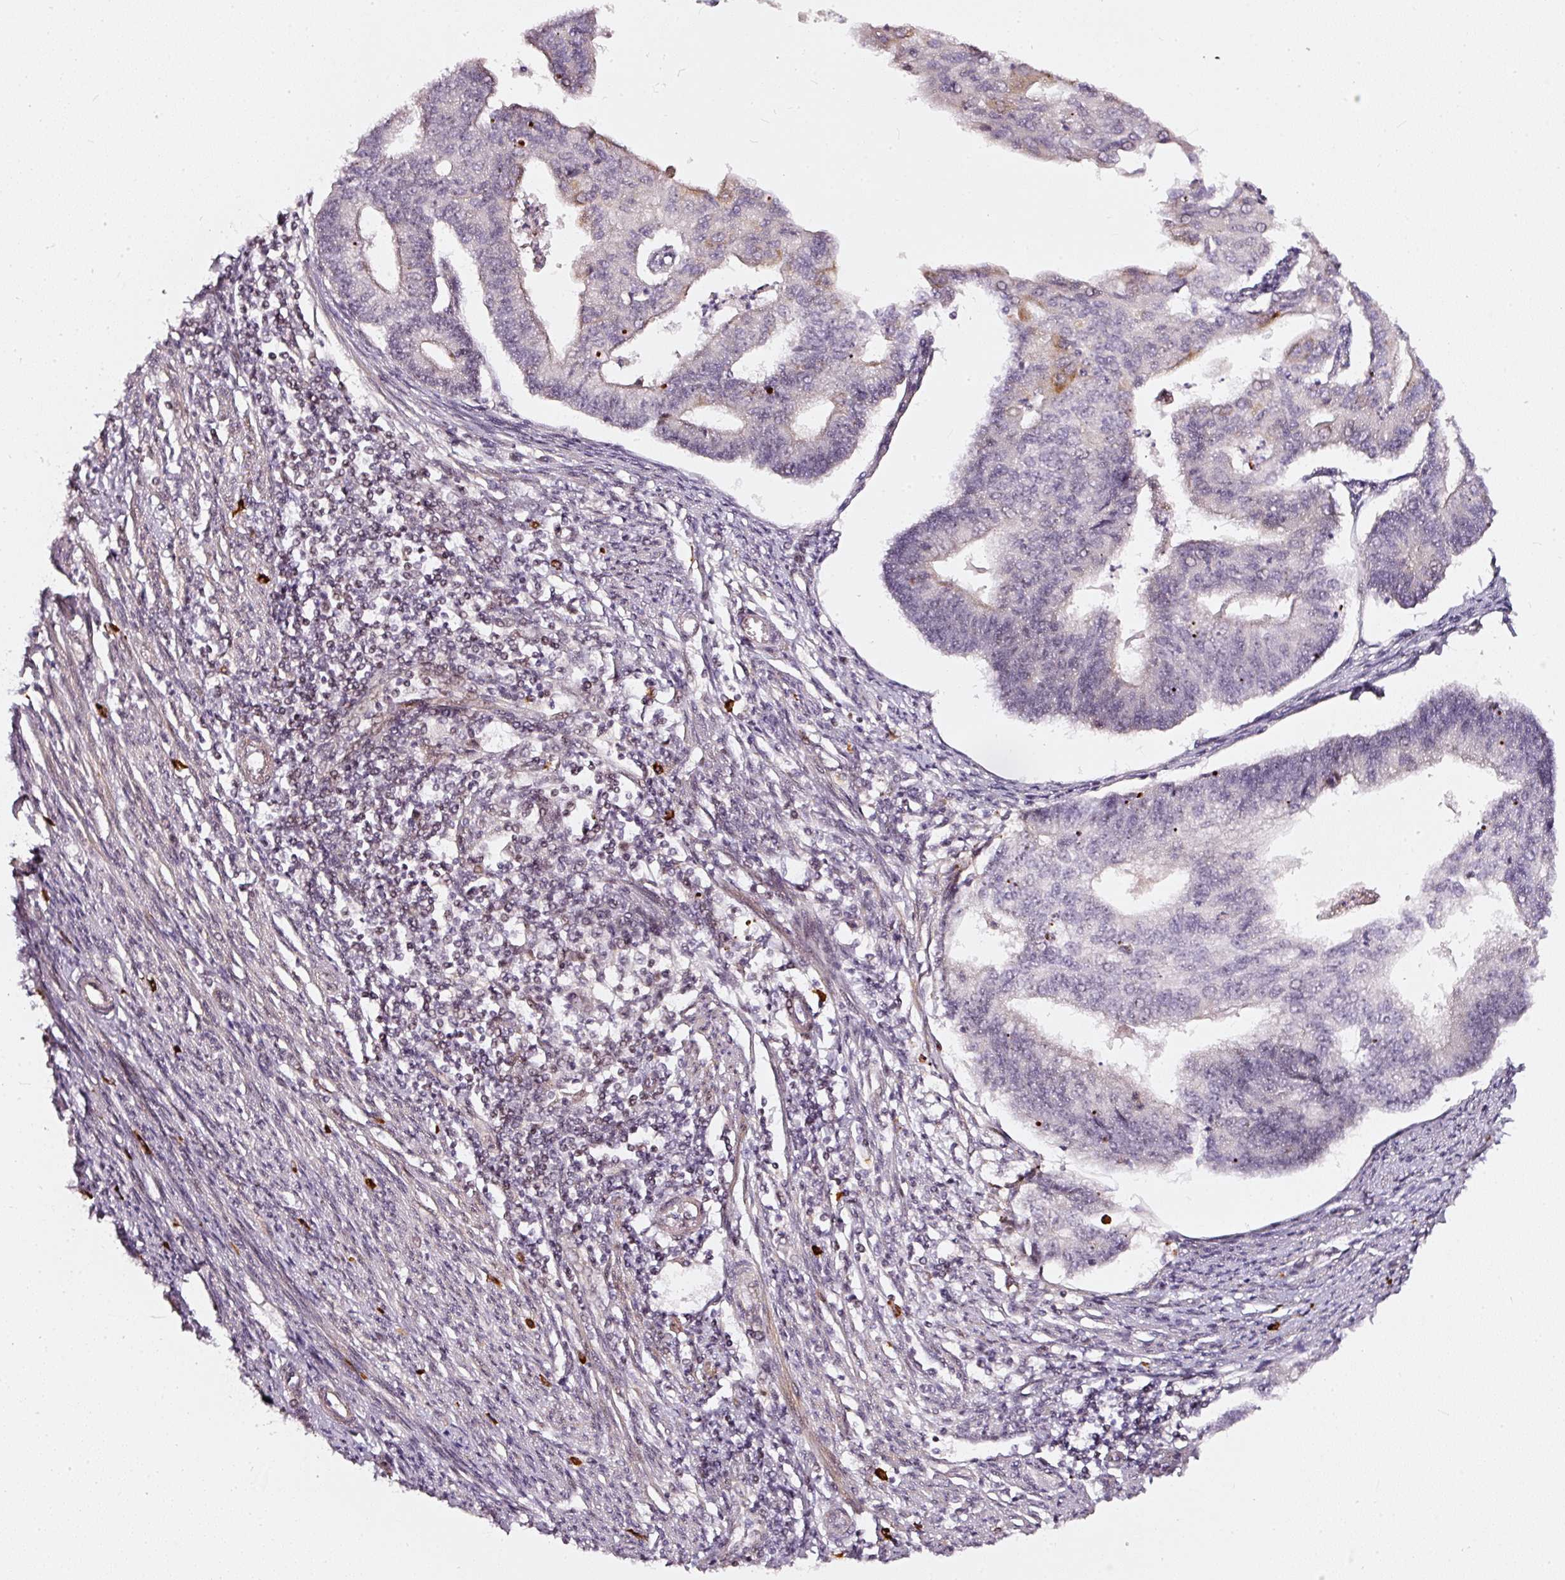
{"staining": {"intensity": "moderate", "quantity": "<25%", "location": "cytoplasmic/membranous"}, "tissue": "endometrial cancer", "cell_type": "Tumor cells", "image_type": "cancer", "snomed": [{"axis": "morphology", "description": "Adenocarcinoma, NOS"}, {"axis": "topography", "description": "Endometrium"}], "caption": "IHC (DAB (3,3'-diaminobenzidine)) staining of adenocarcinoma (endometrial) shows moderate cytoplasmic/membranous protein positivity in approximately <25% of tumor cells.", "gene": "MXRA8", "patient": {"sex": "female", "age": 56}}